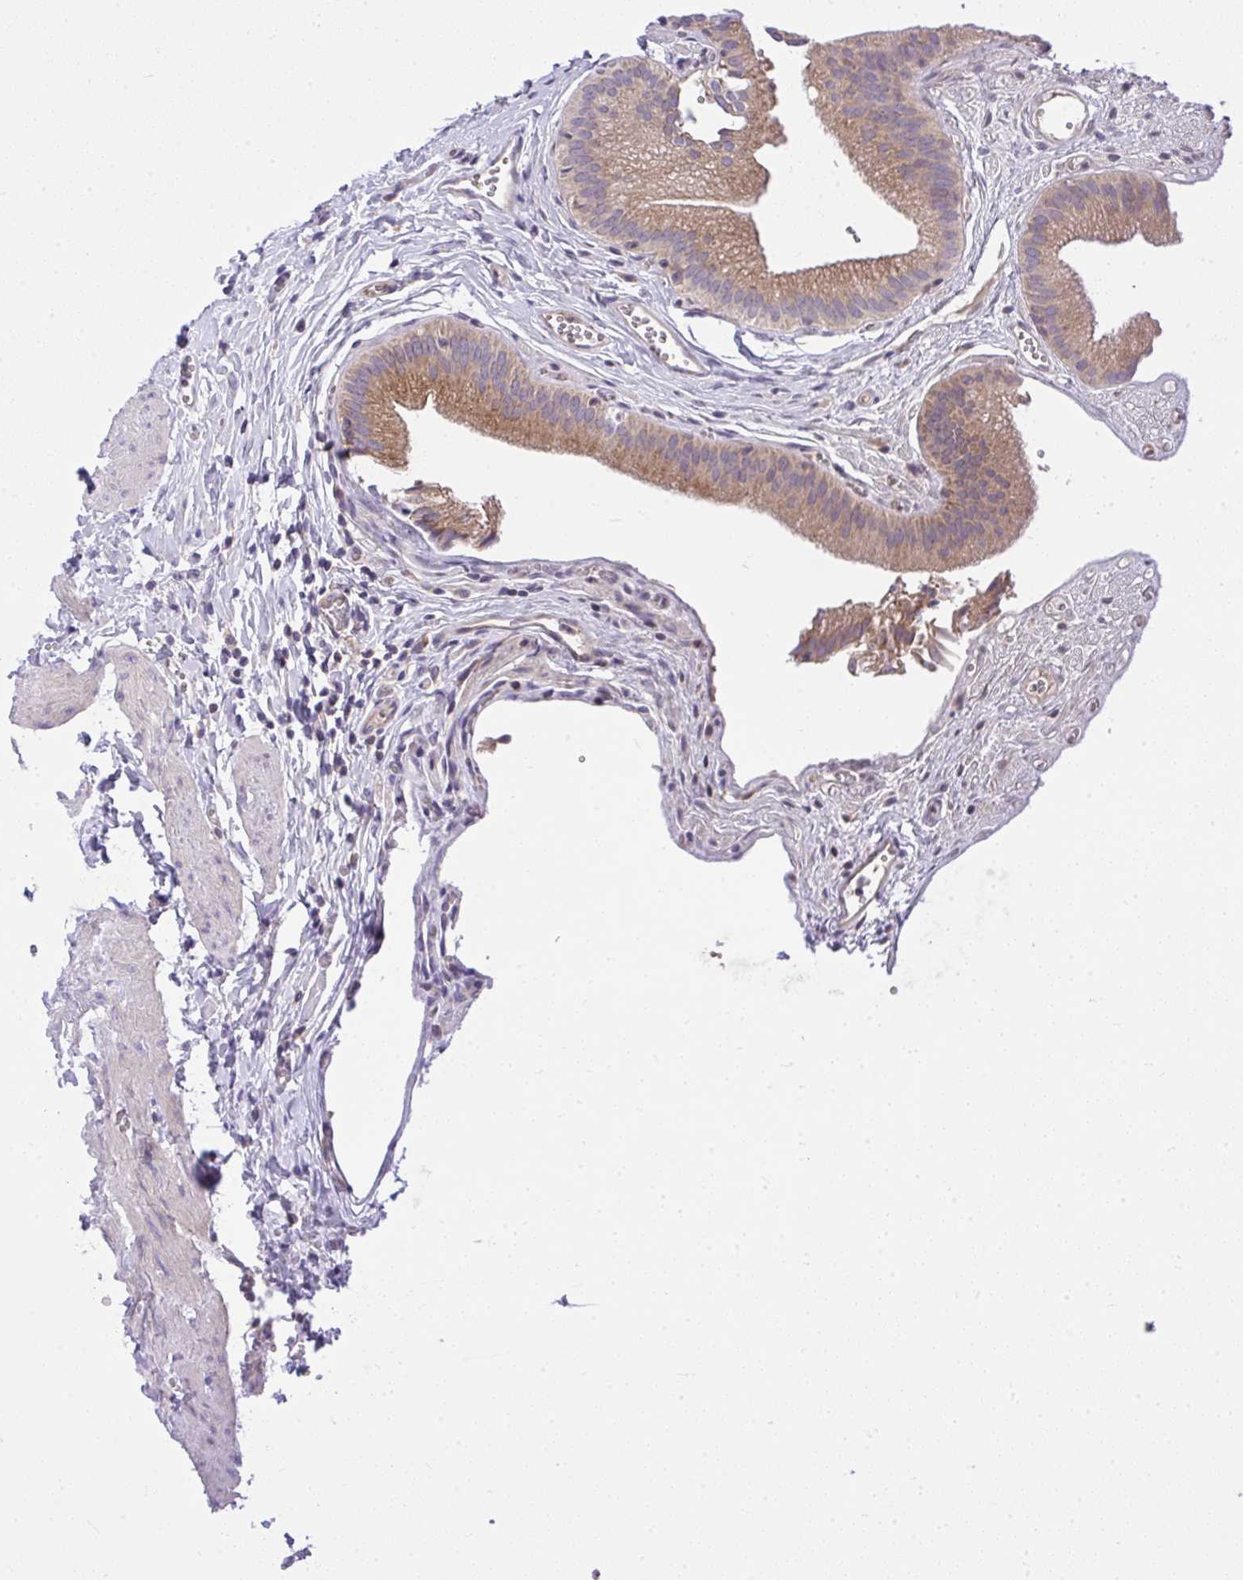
{"staining": {"intensity": "moderate", "quantity": ">75%", "location": "cytoplasmic/membranous"}, "tissue": "gallbladder", "cell_type": "Glandular cells", "image_type": "normal", "snomed": [{"axis": "morphology", "description": "Normal tissue, NOS"}, {"axis": "topography", "description": "Gallbladder"}, {"axis": "topography", "description": "Peripheral nerve tissue"}], "caption": "This is a histology image of IHC staining of normal gallbladder, which shows moderate expression in the cytoplasmic/membranous of glandular cells.", "gene": "CHIA", "patient": {"sex": "male", "age": 17}}